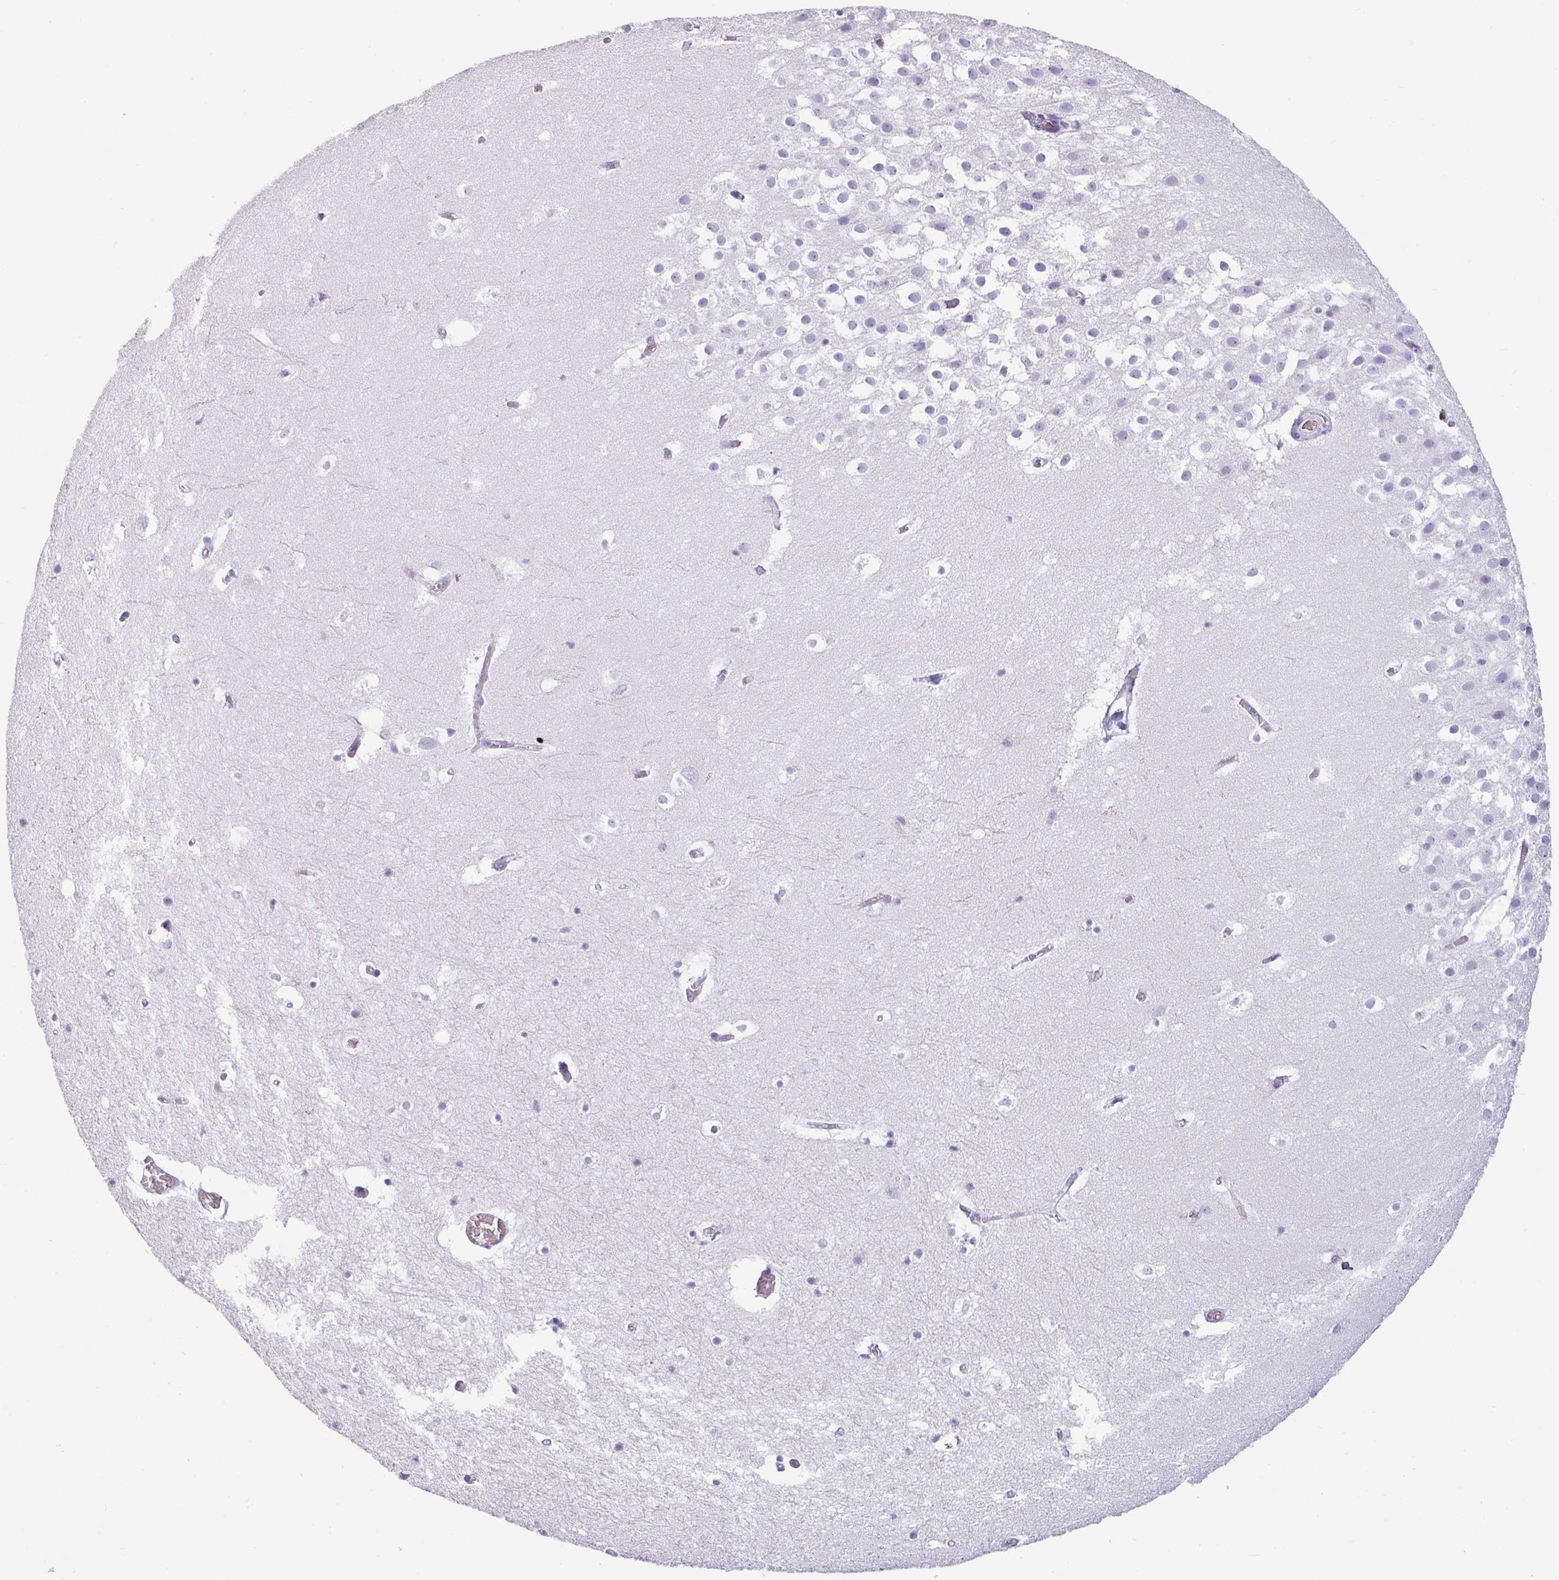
{"staining": {"intensity": "negative", "quantity": "none", "location": "none"}, "tissue": "hippocampus", "cell_type": "Glial cells", "image_type": "normal", "snomed": [{"axis": "morphology", "description": "Normal tissue, NOS"}, {"axis": "topography", "description": "Hippocampus"}], "caption": "Micrograph shows no protein staining in glial cells of benign hippocampus. (DAB (3,3'-diaminobenzidine) immunohistochemistry (IHC) with hematoxylin counter stain).", "gene": "VCX2", "patient": {"sex": "female", "age": 52}}